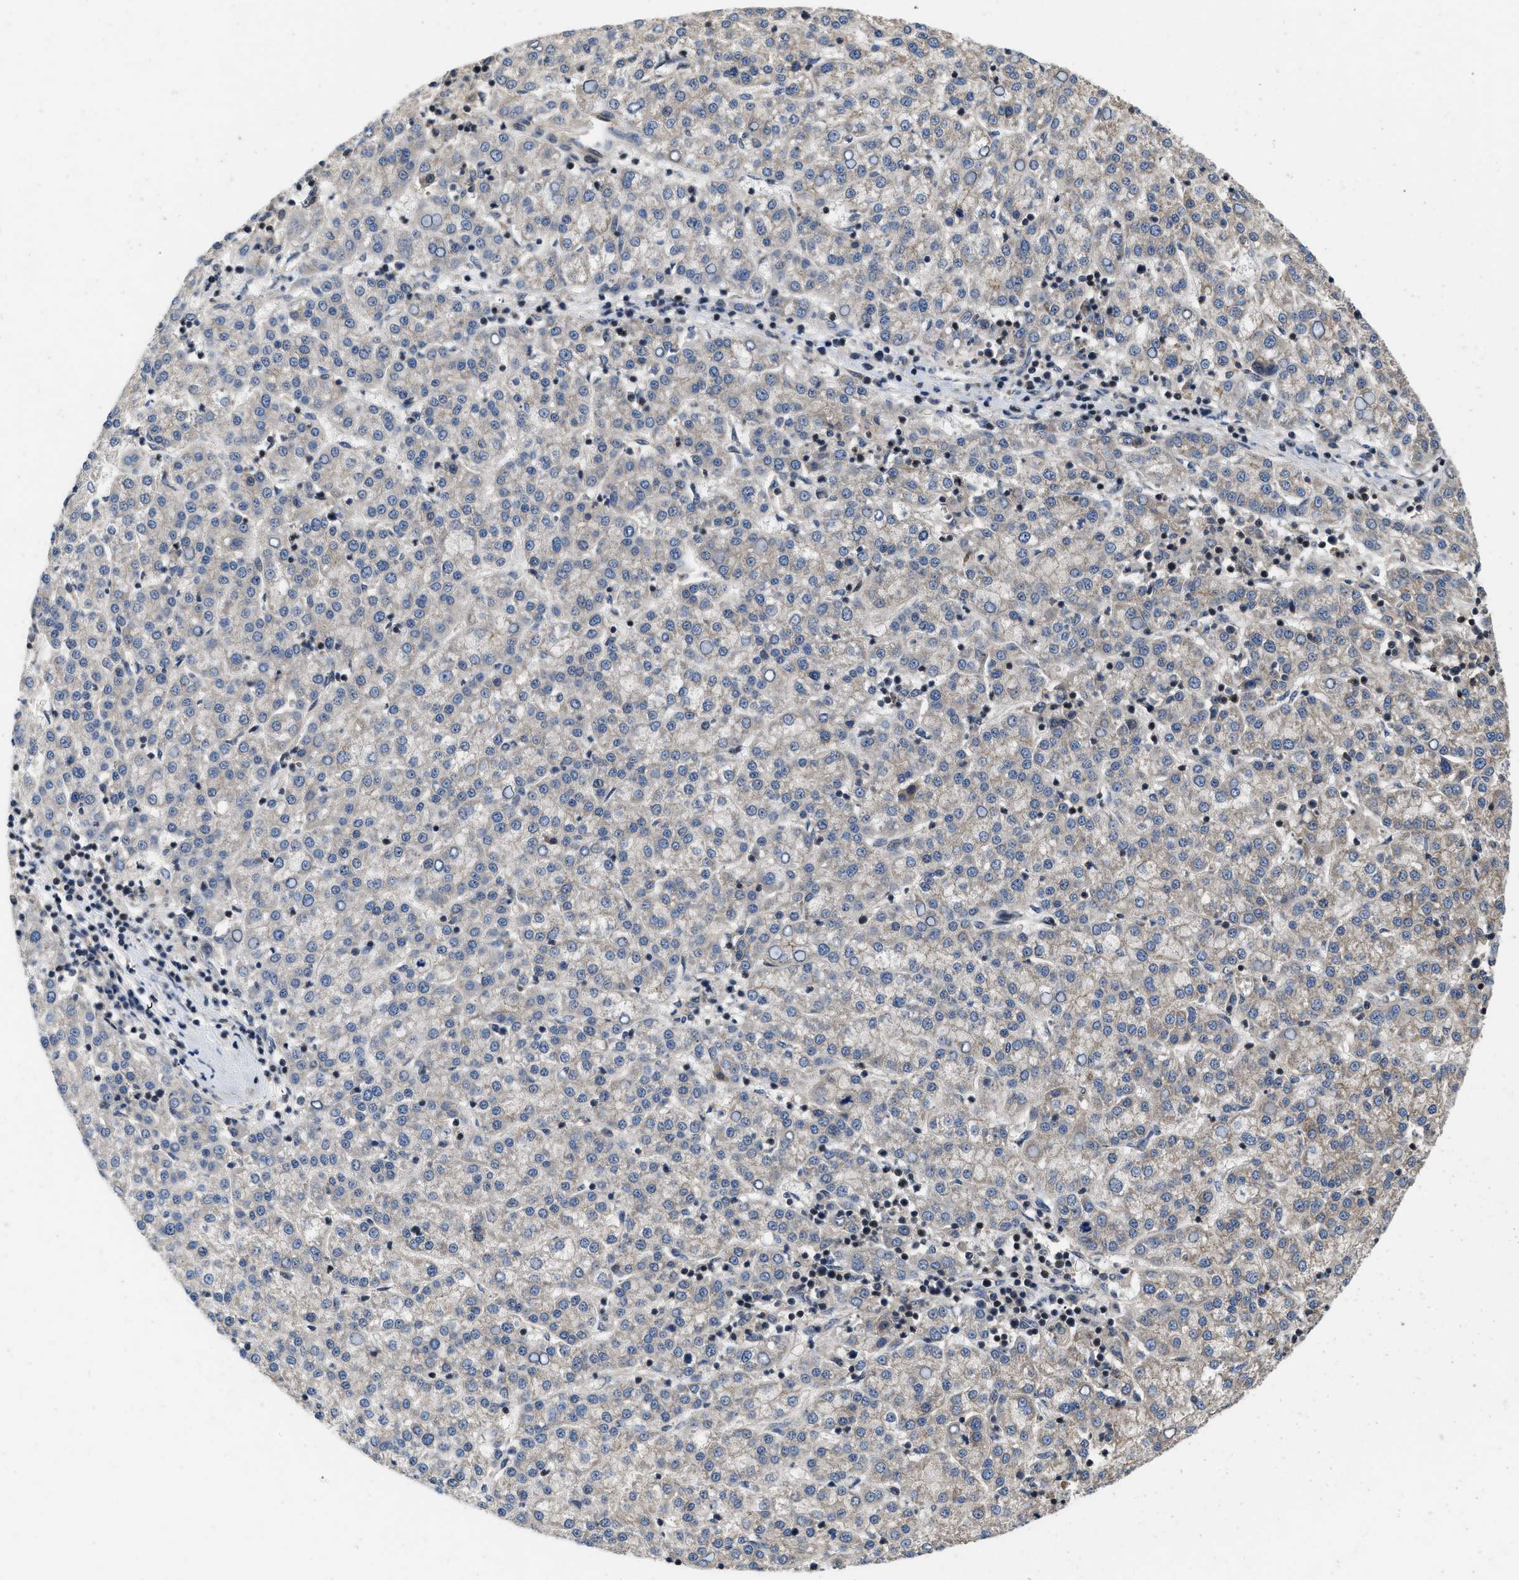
{"staining": {"intensity": "negative", "quantity": "none", "location": "none"}, "tissue": "liver cancer", "cell_type": "Tumor cells", "image_type": "cancer", "snomed": [{"axis": "morphology", "description": "Carcinoma, Hepatocellular, NOS"}, {"axis": "topography", "description": "Liver"}], "caption": "Tumor cells show no significant staining in liver cancer. Nuclei are stained in blue.", "gene": "PRDM14", "patient": {"sex": "female", "age": 58}}